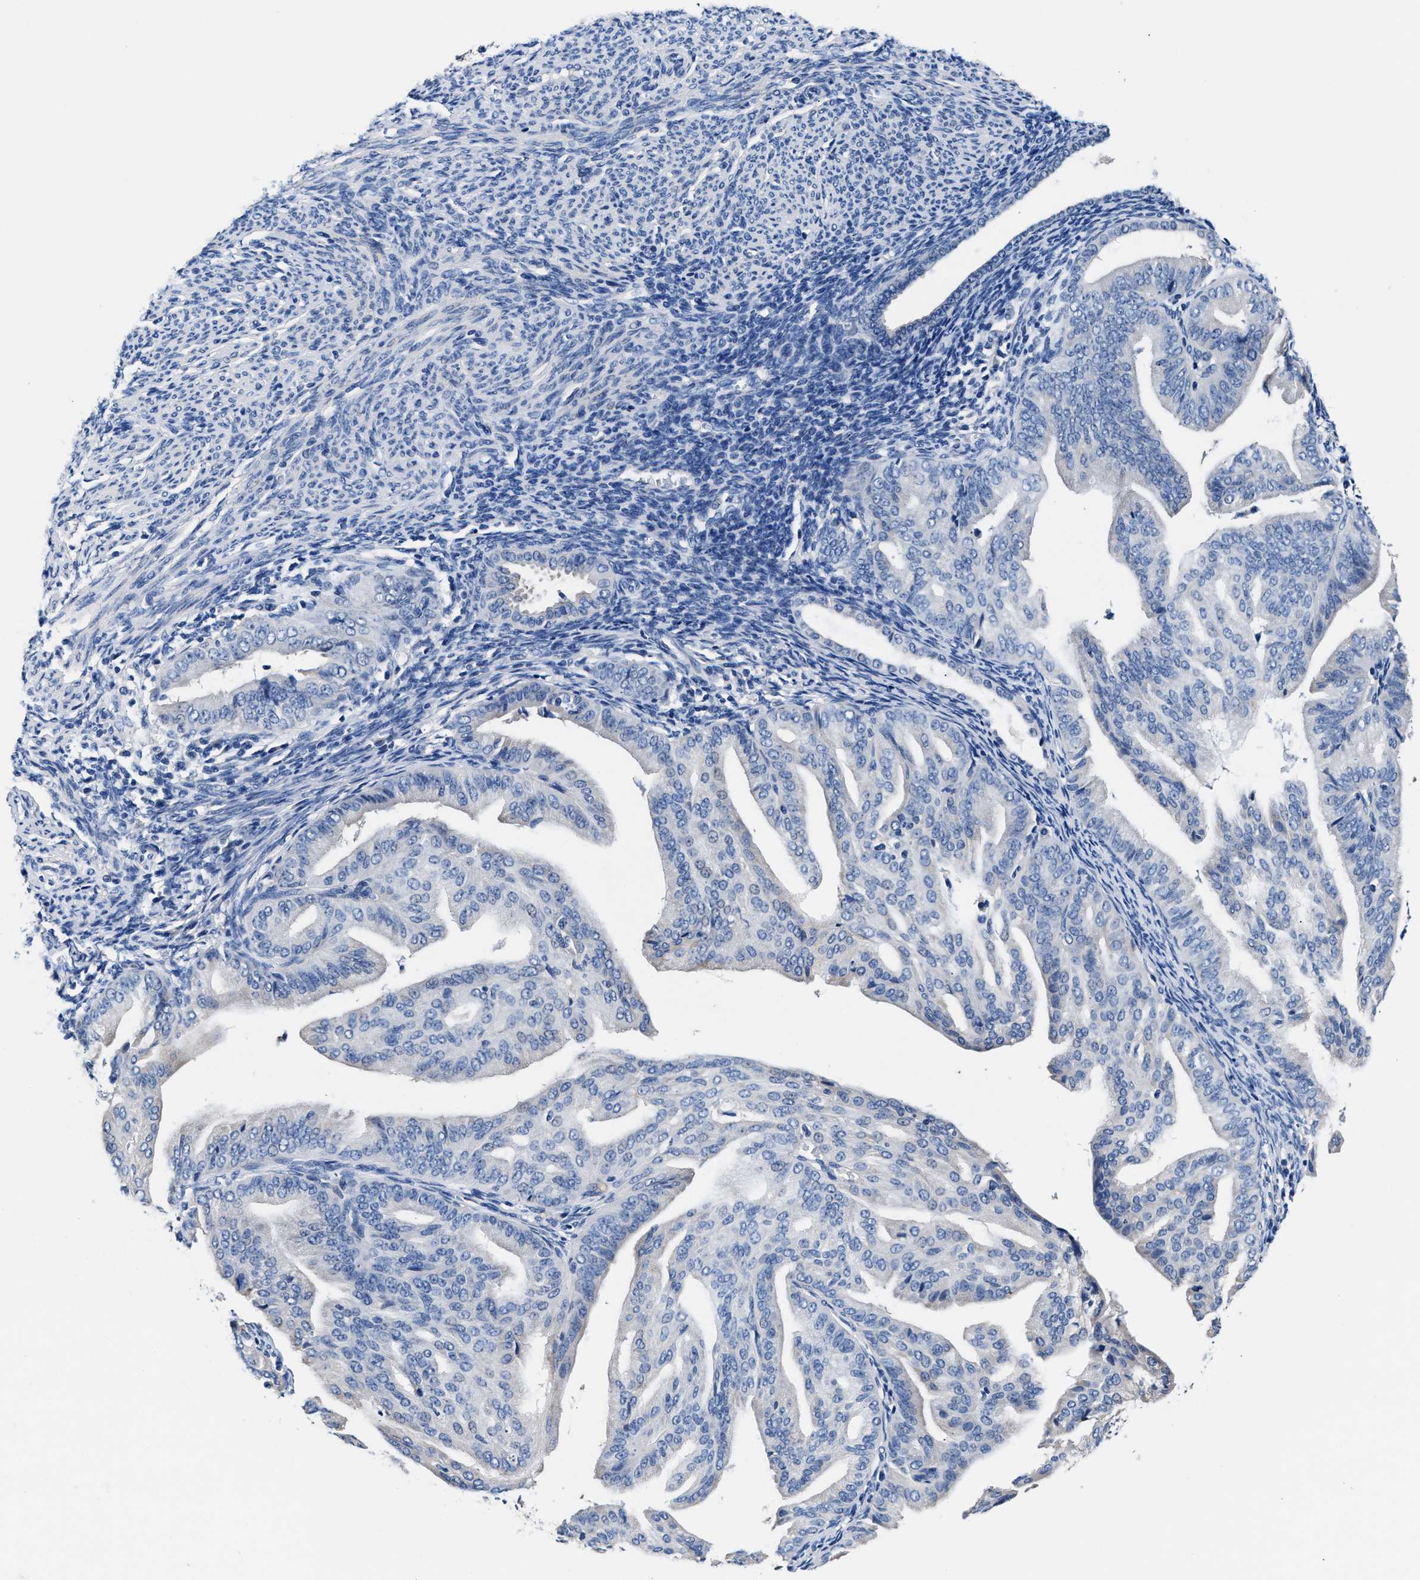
{"staining": {"intensity": "negative", "quantity": "none", "location": "none"}, "tissue": "endometrial cancer", "cell_type": "Tumor cells", "image_type": "cancer", "snomed": [{"axis": "morphology", "description": "Adenocarcinoma, NOS"}, {"axis": "topography", "description": "Endometrium"}], "caption": "High power microscopy photomicrograph of an IHC histopathology image of endometrial cancer (adenocarcinoma), revealing no significant expression in tumor cells.", "gene": "GSTM1", "patient": {"sex": "female", "age": 58}}